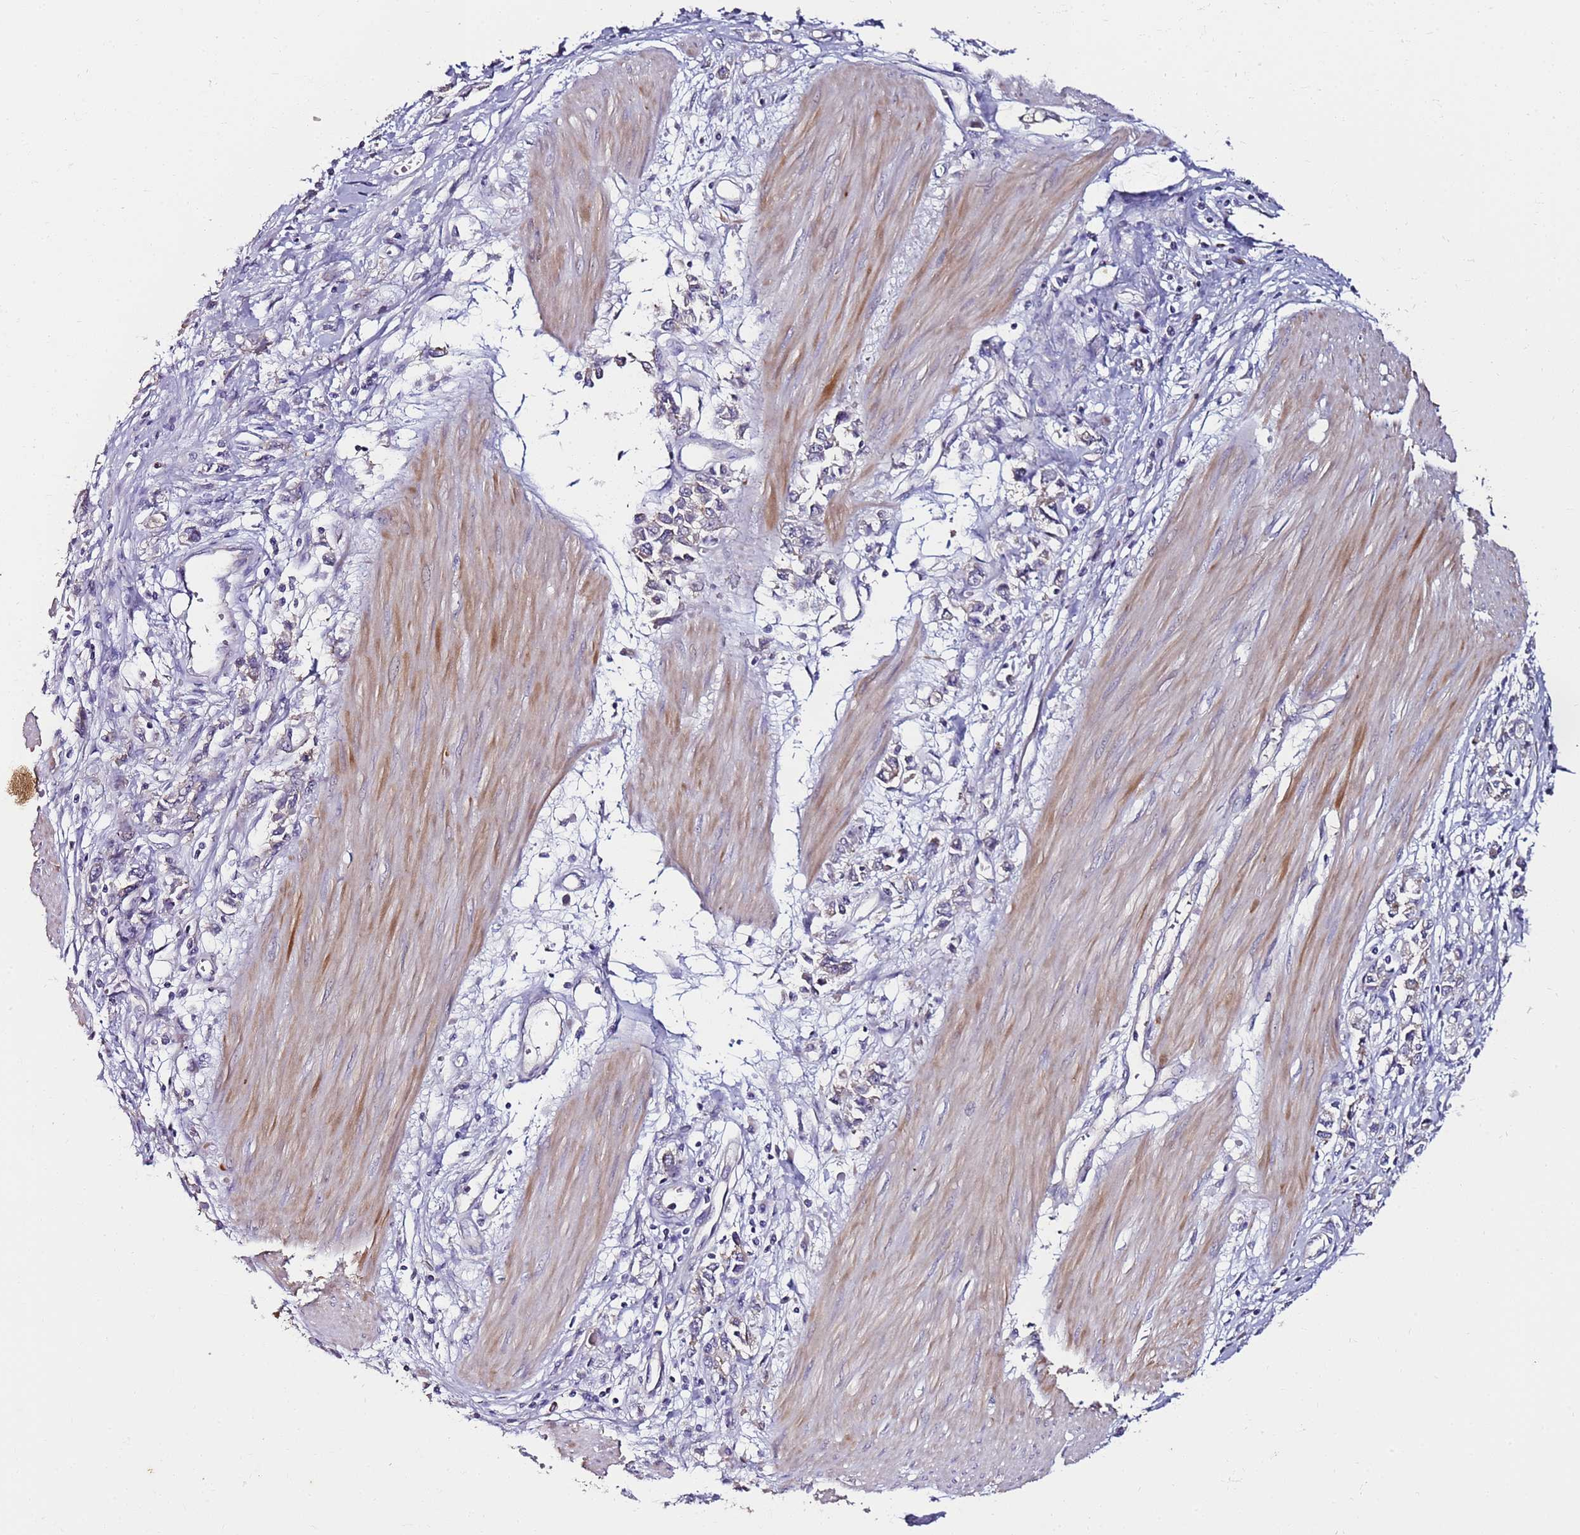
{"staining": {"intensity": "weak", "quantity": "<25%", "location": "cytoplasmic/membranous"}, "tissue": "stomach cancer", "cell_type": "Tumor cells", "image_type": "cancer", "snomed": [{"axis": "morphology", "description": "Adenocarcinoma, NOS"}, {"axis": "topography", "description": "Stomach"}], "caption": "IHC micrograph of neoplastic tissue: human stomach cancer stained with DAB exhibits no significant protein staining in tumor cells.", "gene": "SRRM5", "patient": {"sex": "female", "age": 76}}